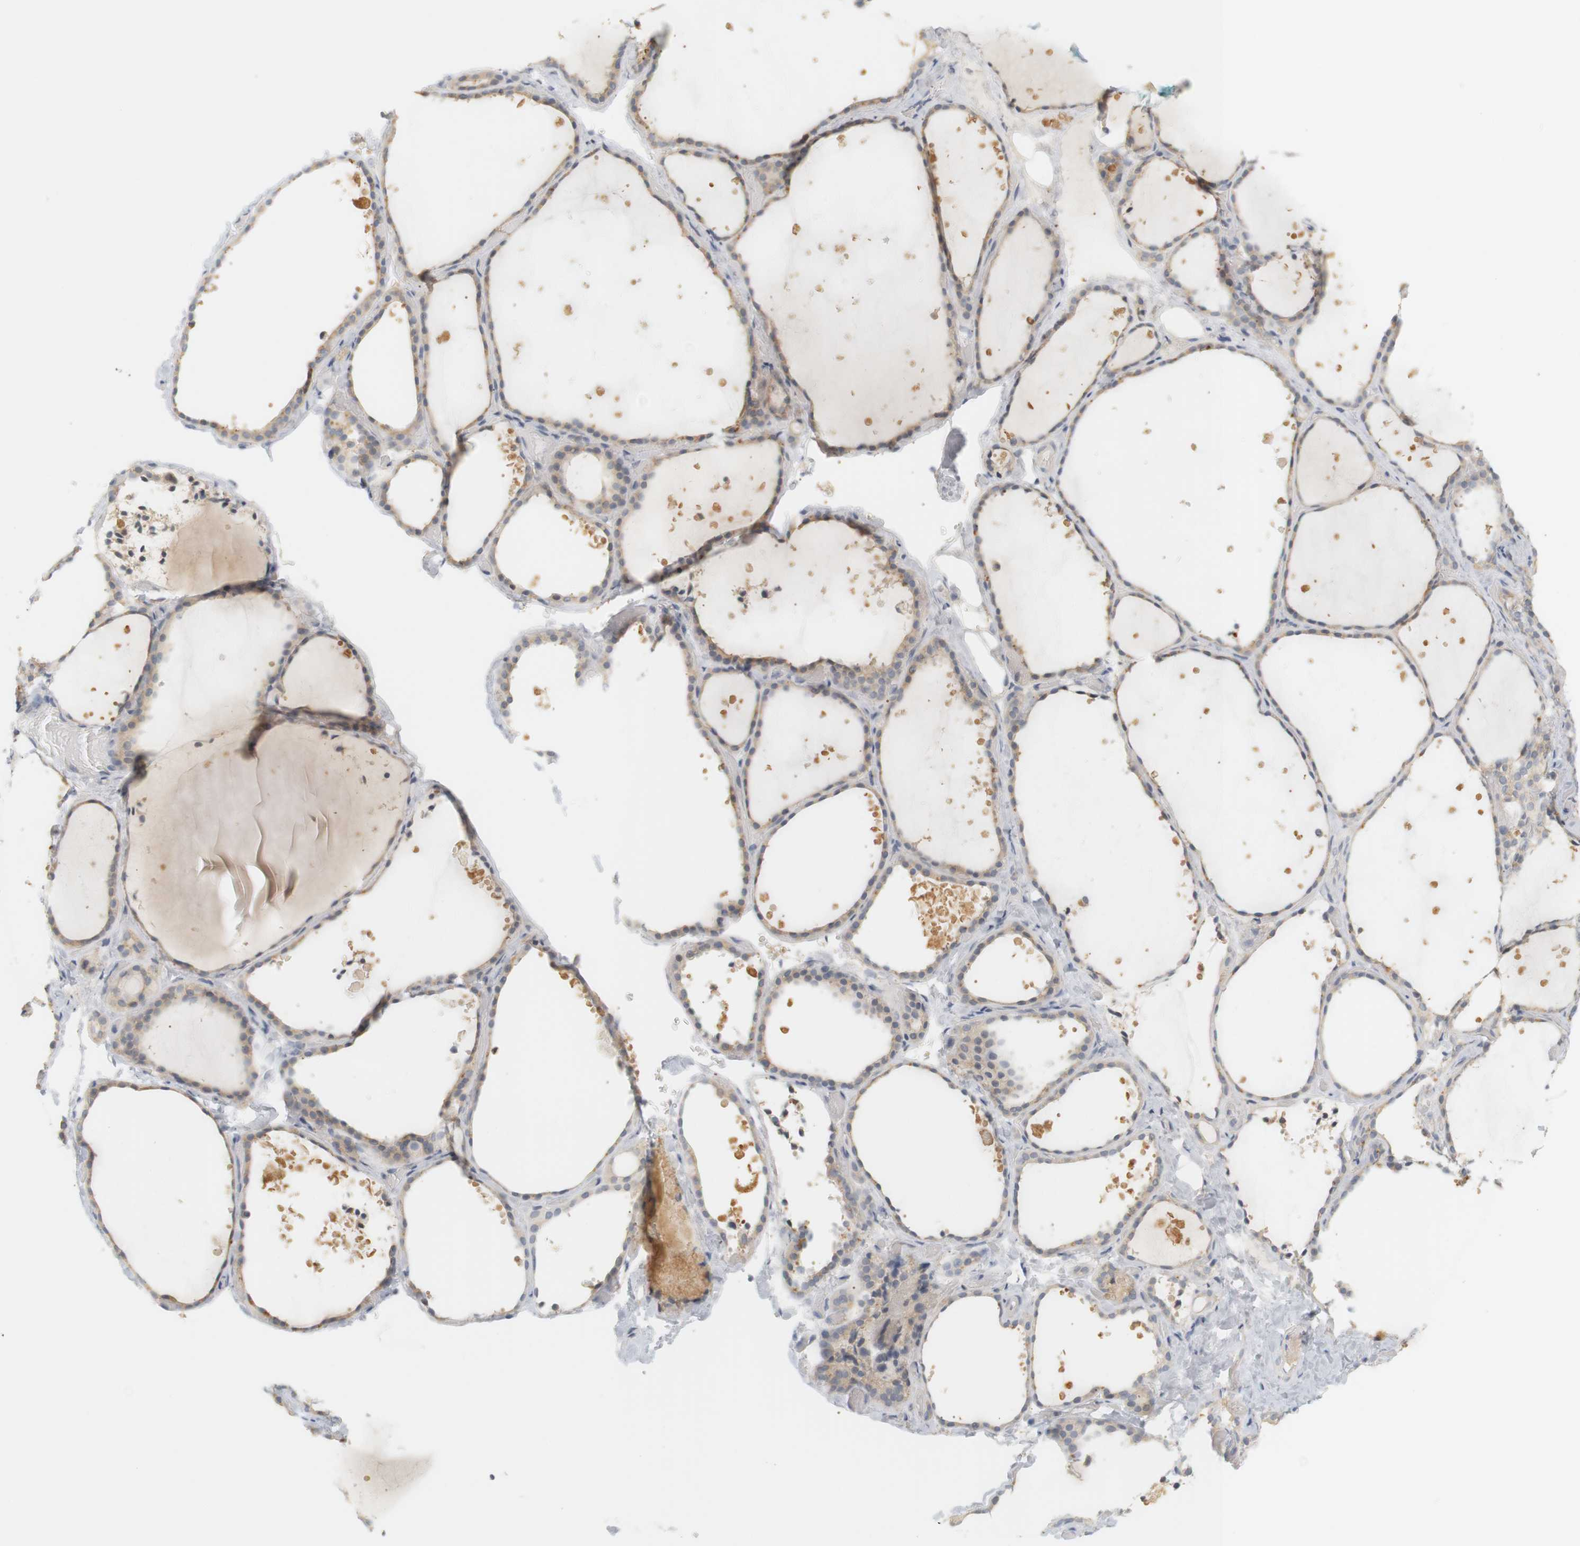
{"staining": {"intensity": "weak", "quantity": "25%-75%", "location": "cytoplasmic/membranous"}, "tissue": "thyroid gland", "cell_type": "Glandular cells", "image_type": "normal", "snomed": [{"axis": "morphology", "description": "Normal tissue, NOS"}, {"axis": "topography", "description": "Thyroid gland"}], "caption": "The image exhibits staining of normal thyroid gland, revealing weak cytoplasmic/membranous protein expression (brown color) within glandular cells. (DAB (3,3'-diaminobenzidine) = brown stain, brightfield microscopy at high magnification).", "gene": "RTN3", "patient": {"sex": "female", "age": 44}}